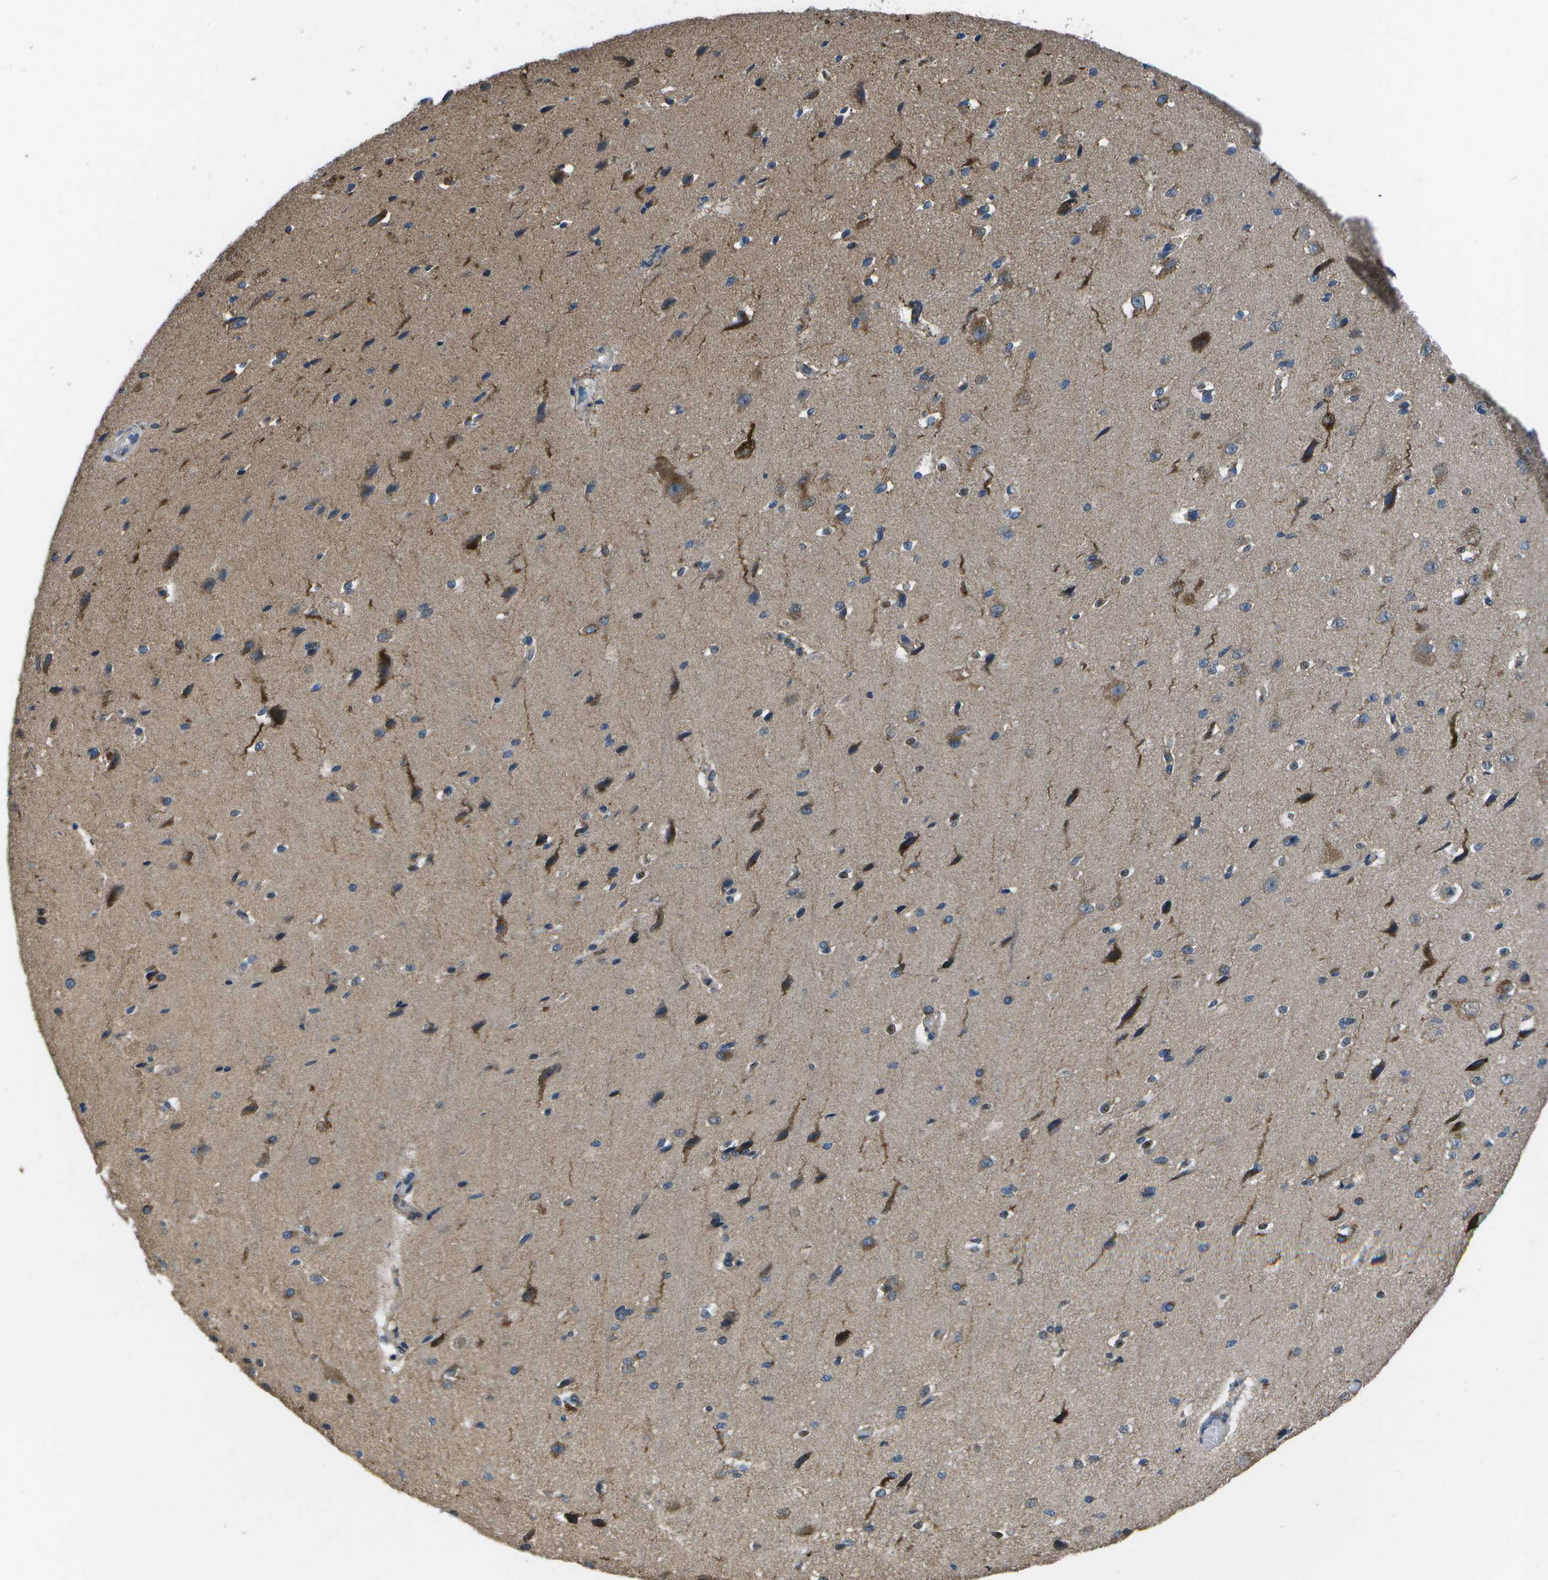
{"staining": {"intensity": "negative", "quantity": "none", "location": "none"}, "tissue": "cerebral cortex", "cell_type": "Endothelial cells", "image_type": "normal", "snomed": [{"axis": "morphology", "description": "Normal tissue, NOS"}, {"axis": "morphology", "description": "Developmental malformation"}, {"axis": "topography", "description": "Cerebral cortex"}], "caption": "DAB (3,3'-diaminobenzidine) immunohistochemical staining of normal cerebral cortex demonstrates no significant staining in endothelial cells.", "gene": "GALNT15", "patient": {"sex": "female", "age": 30}}